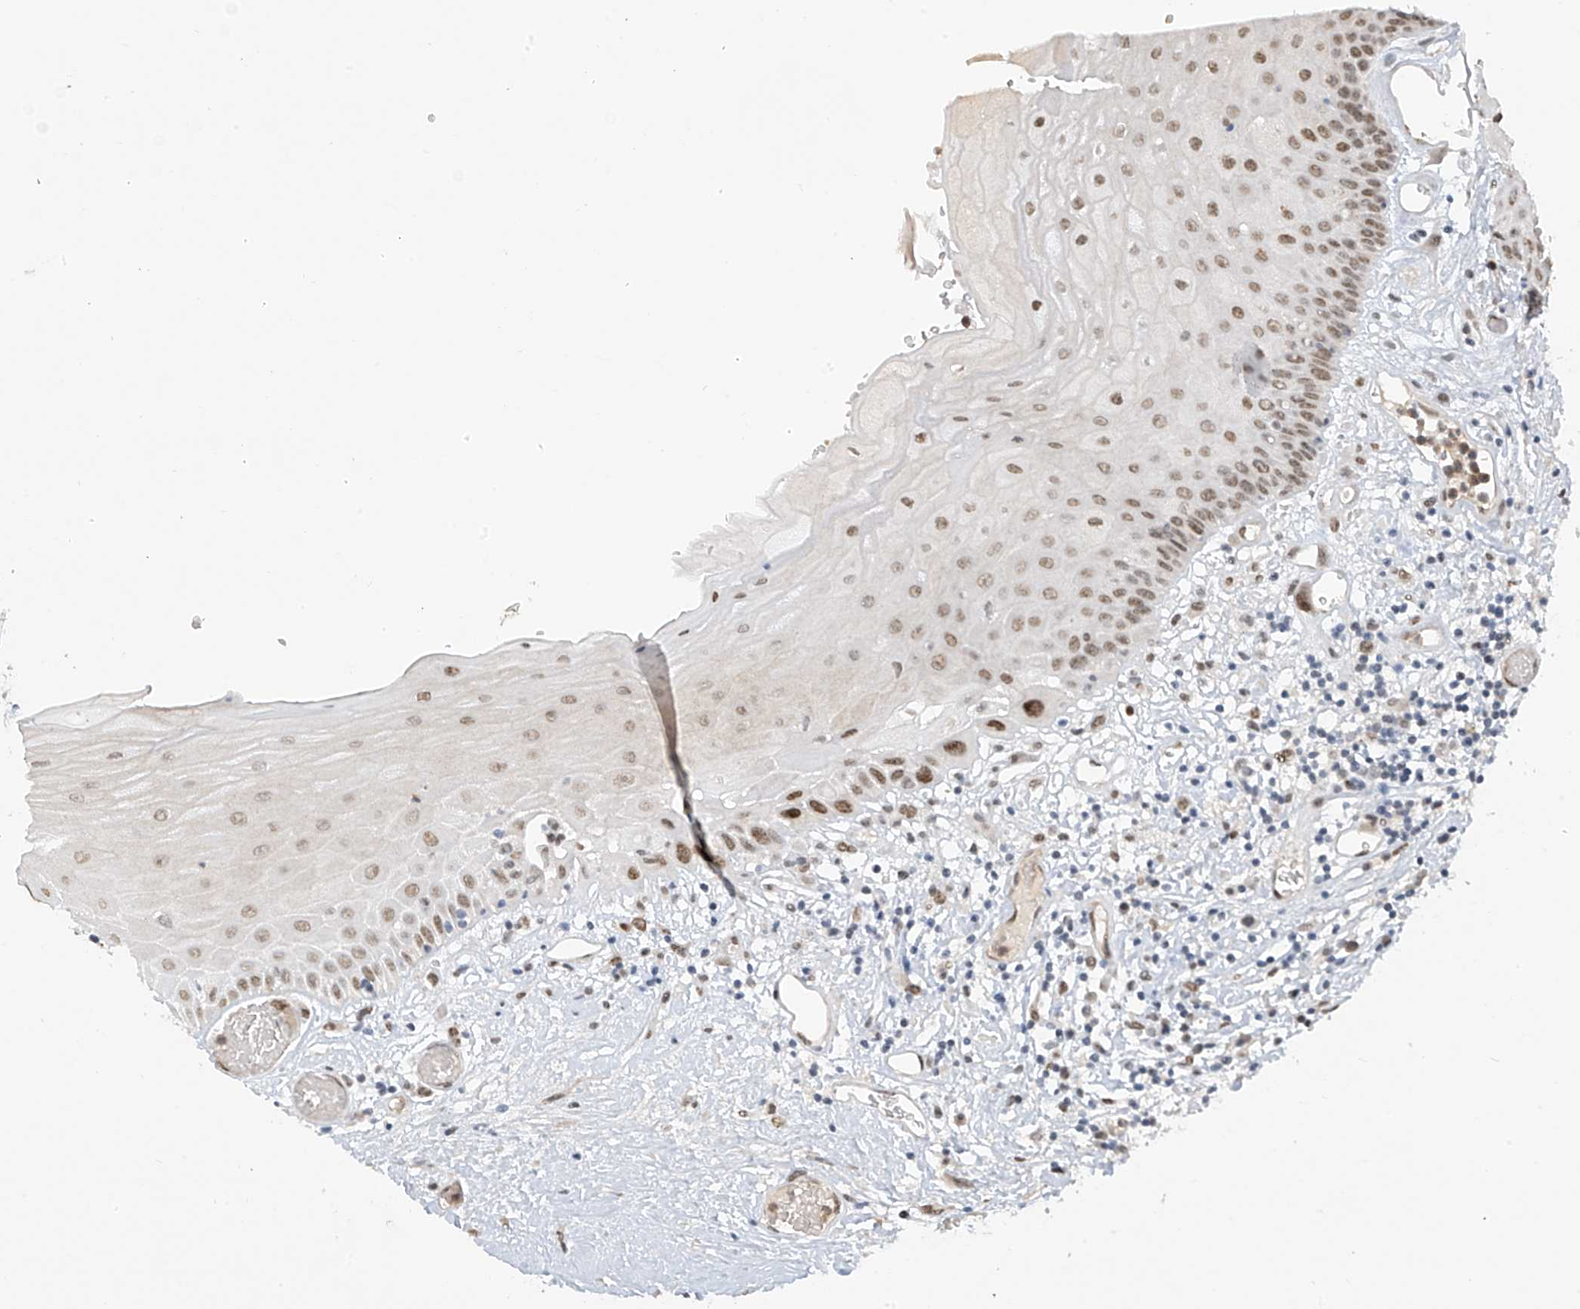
{"staining": {"intensity": "moderate", "quantity": ">75%", "location": "nuclear"}, "tissue": "oral mucosa", "cell_type": "Squamous epithelial cells", "image_type": "normal", "snomed": [{"axis": "morphology", "description": "Normal tissue, NOS"}, {"axis": "topography", "description": "Oral tissue"}], "caption": "Immunohistochemical staining of normal human oral mucosa reveals moderate nuclear protein staining in about >75% of squamous epithelial cells.", "gene": "MCM9", "patient": {"sex": "female", "age": 76}}